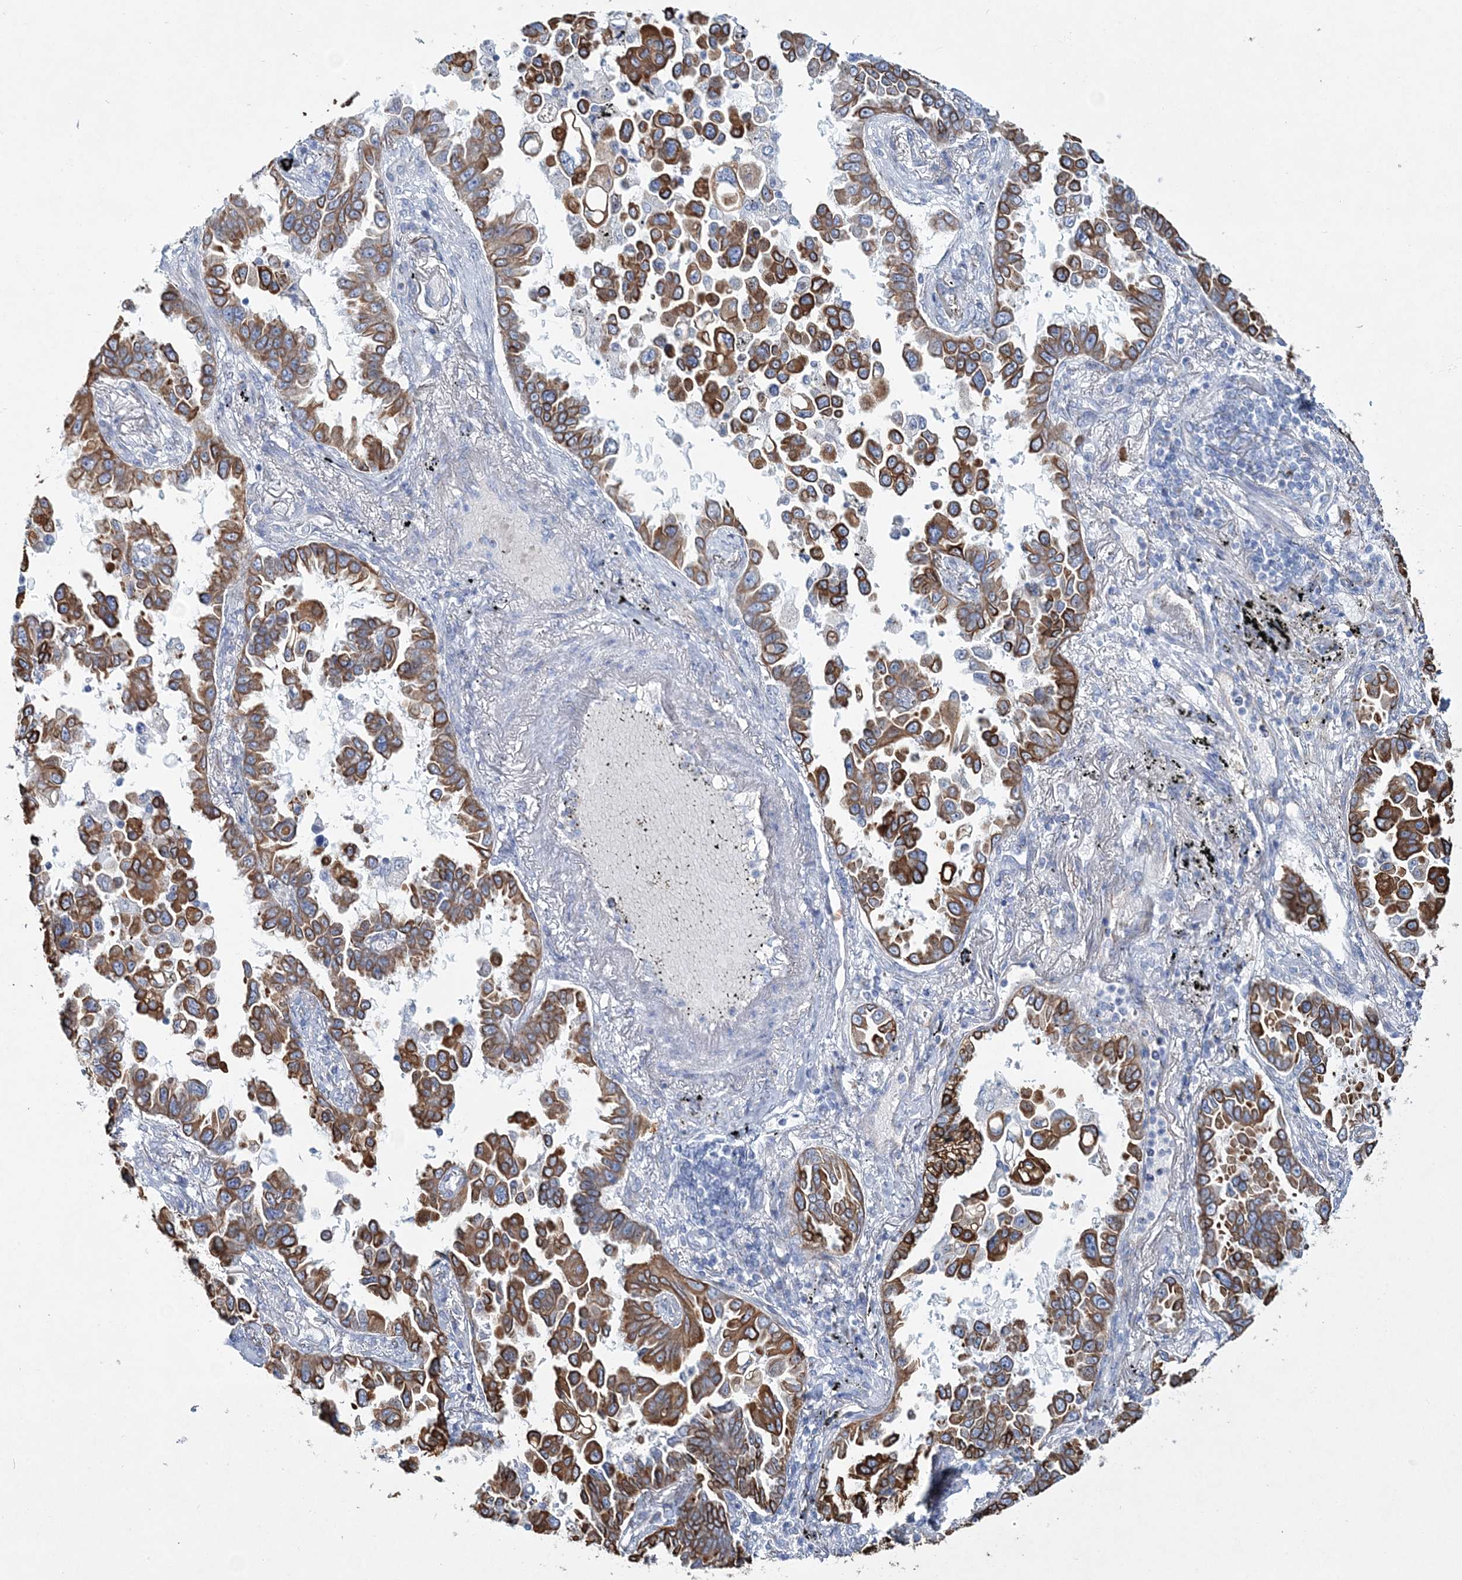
{"staining": {"intensity": "strong", "quantity": ">75%", "location": "cytoplasmic/membranous"}, "tissue": "lung cancer", "cell_type": "Tumor cells", "image_type": "cancer", "snomed": [{"axis": "morphology", "description": "Adenocarcinoma, NOS"}, {"axis": "topography", "description": "Lung"}], "caption": "Strong cytoplasmic/membranous staining is seen in approximately >75% of tumor cells in lung cancer (adenocarcinoma). (Stains: DAB (3,3'-diaminobenzidine) in brown, nuclei in blue, Microscopy: brightfield microscopy at high magnification).", "gene": "ADGRL1", "patient": {"sex": "female", "age": 67}}